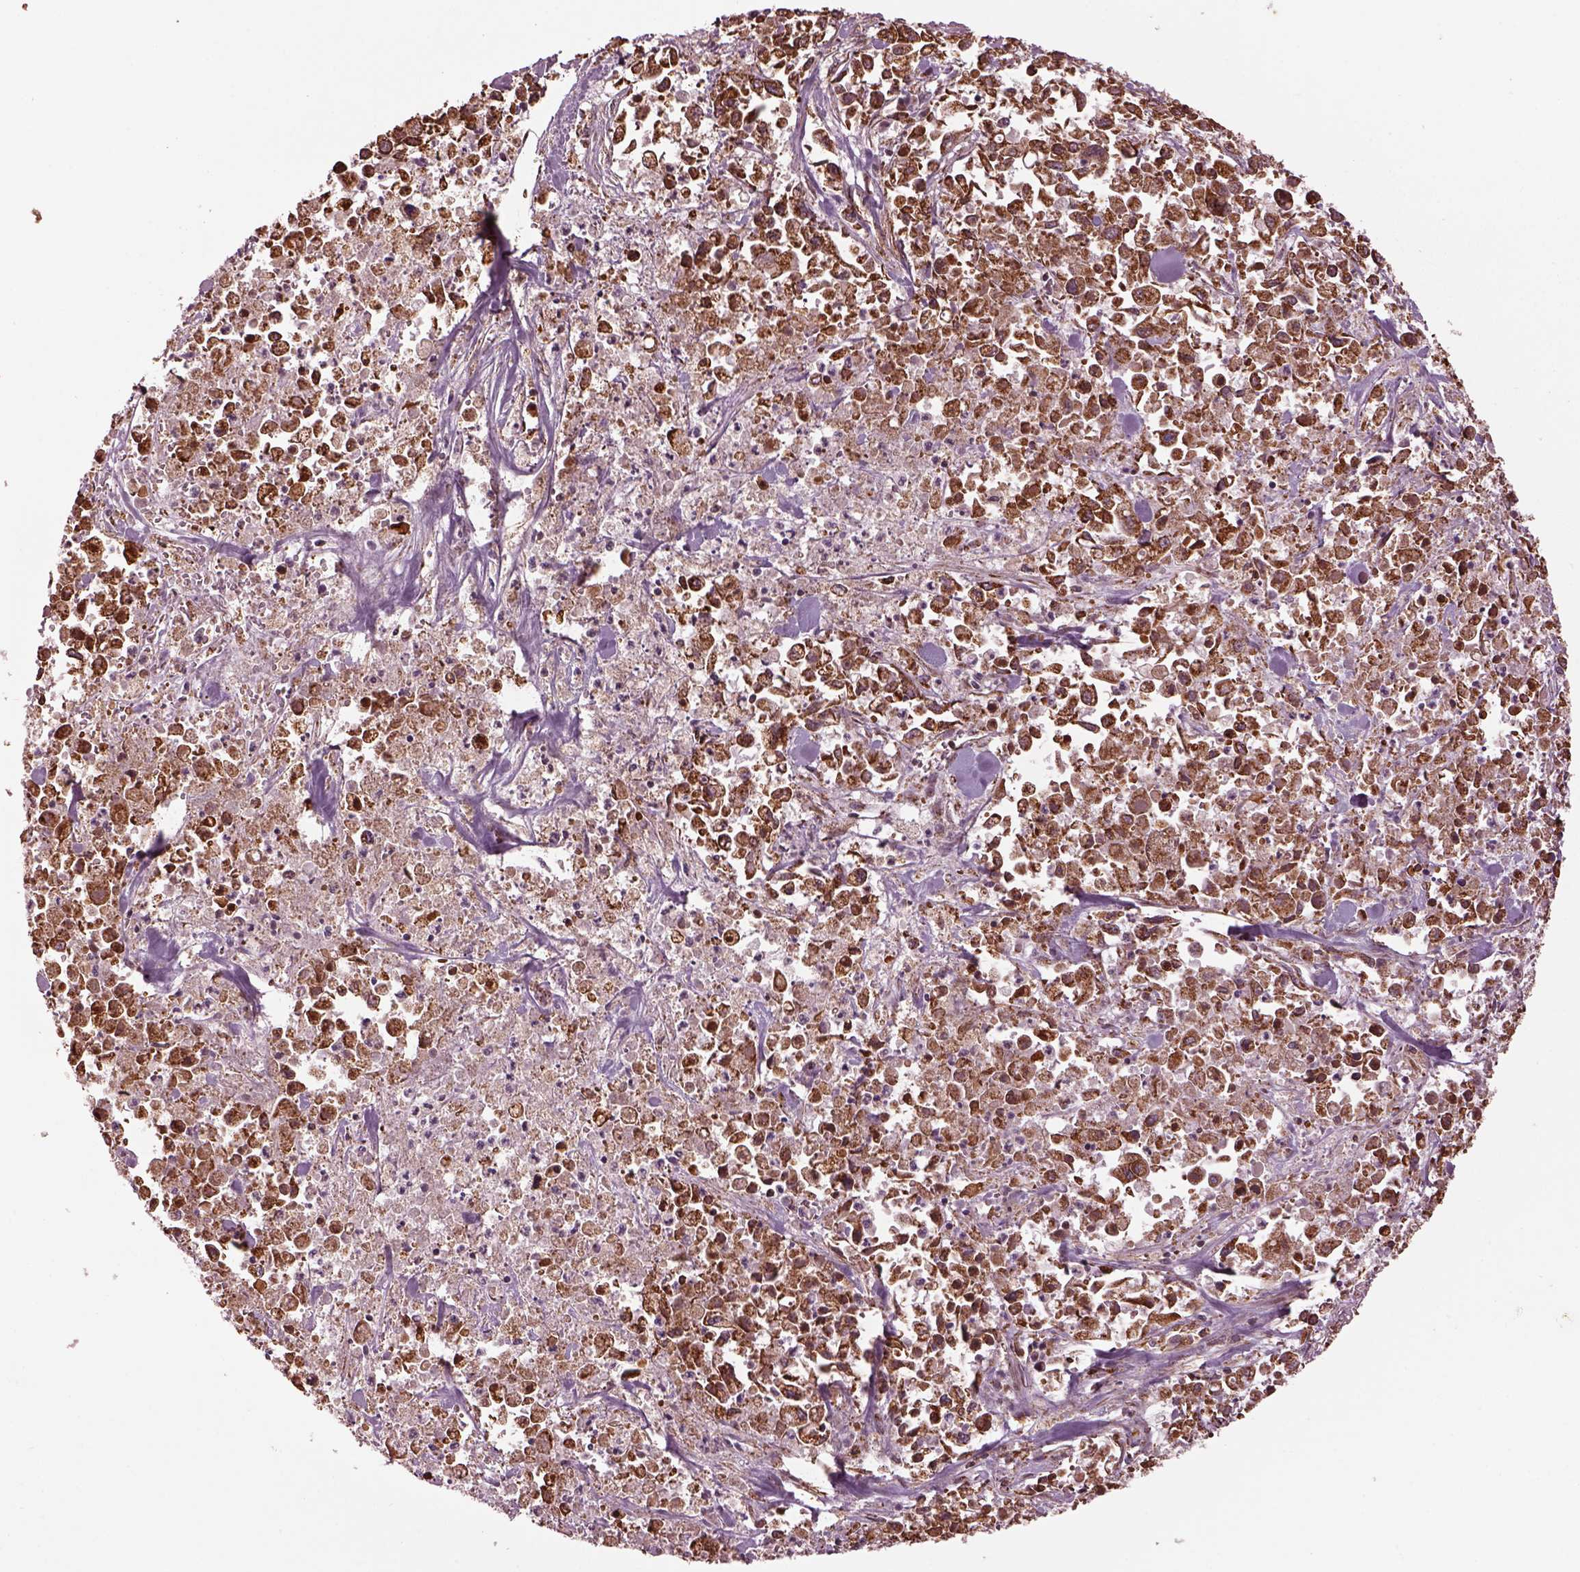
{"staining": {"intensity": "moderate", "quantity": "25%-75%", "location": "cytoplasmic/membranous"}, "tissue": "pancreatic cancer", "cell_type": "Tumor cells", "image_type": "cancer", "snomed": [{"axis": "morphology", "description": "Adenocarcinoma, NOS"}, {"axis": "topography", "description": "Pancreas"}], "caption": "Moderate cytoplasmic/membranous positivity is identified in approximately 25%-75% of tumor cells in pancreatic cancer.", "gene": "TMEM254", "patient": {"sex": "female", "age": 83}}